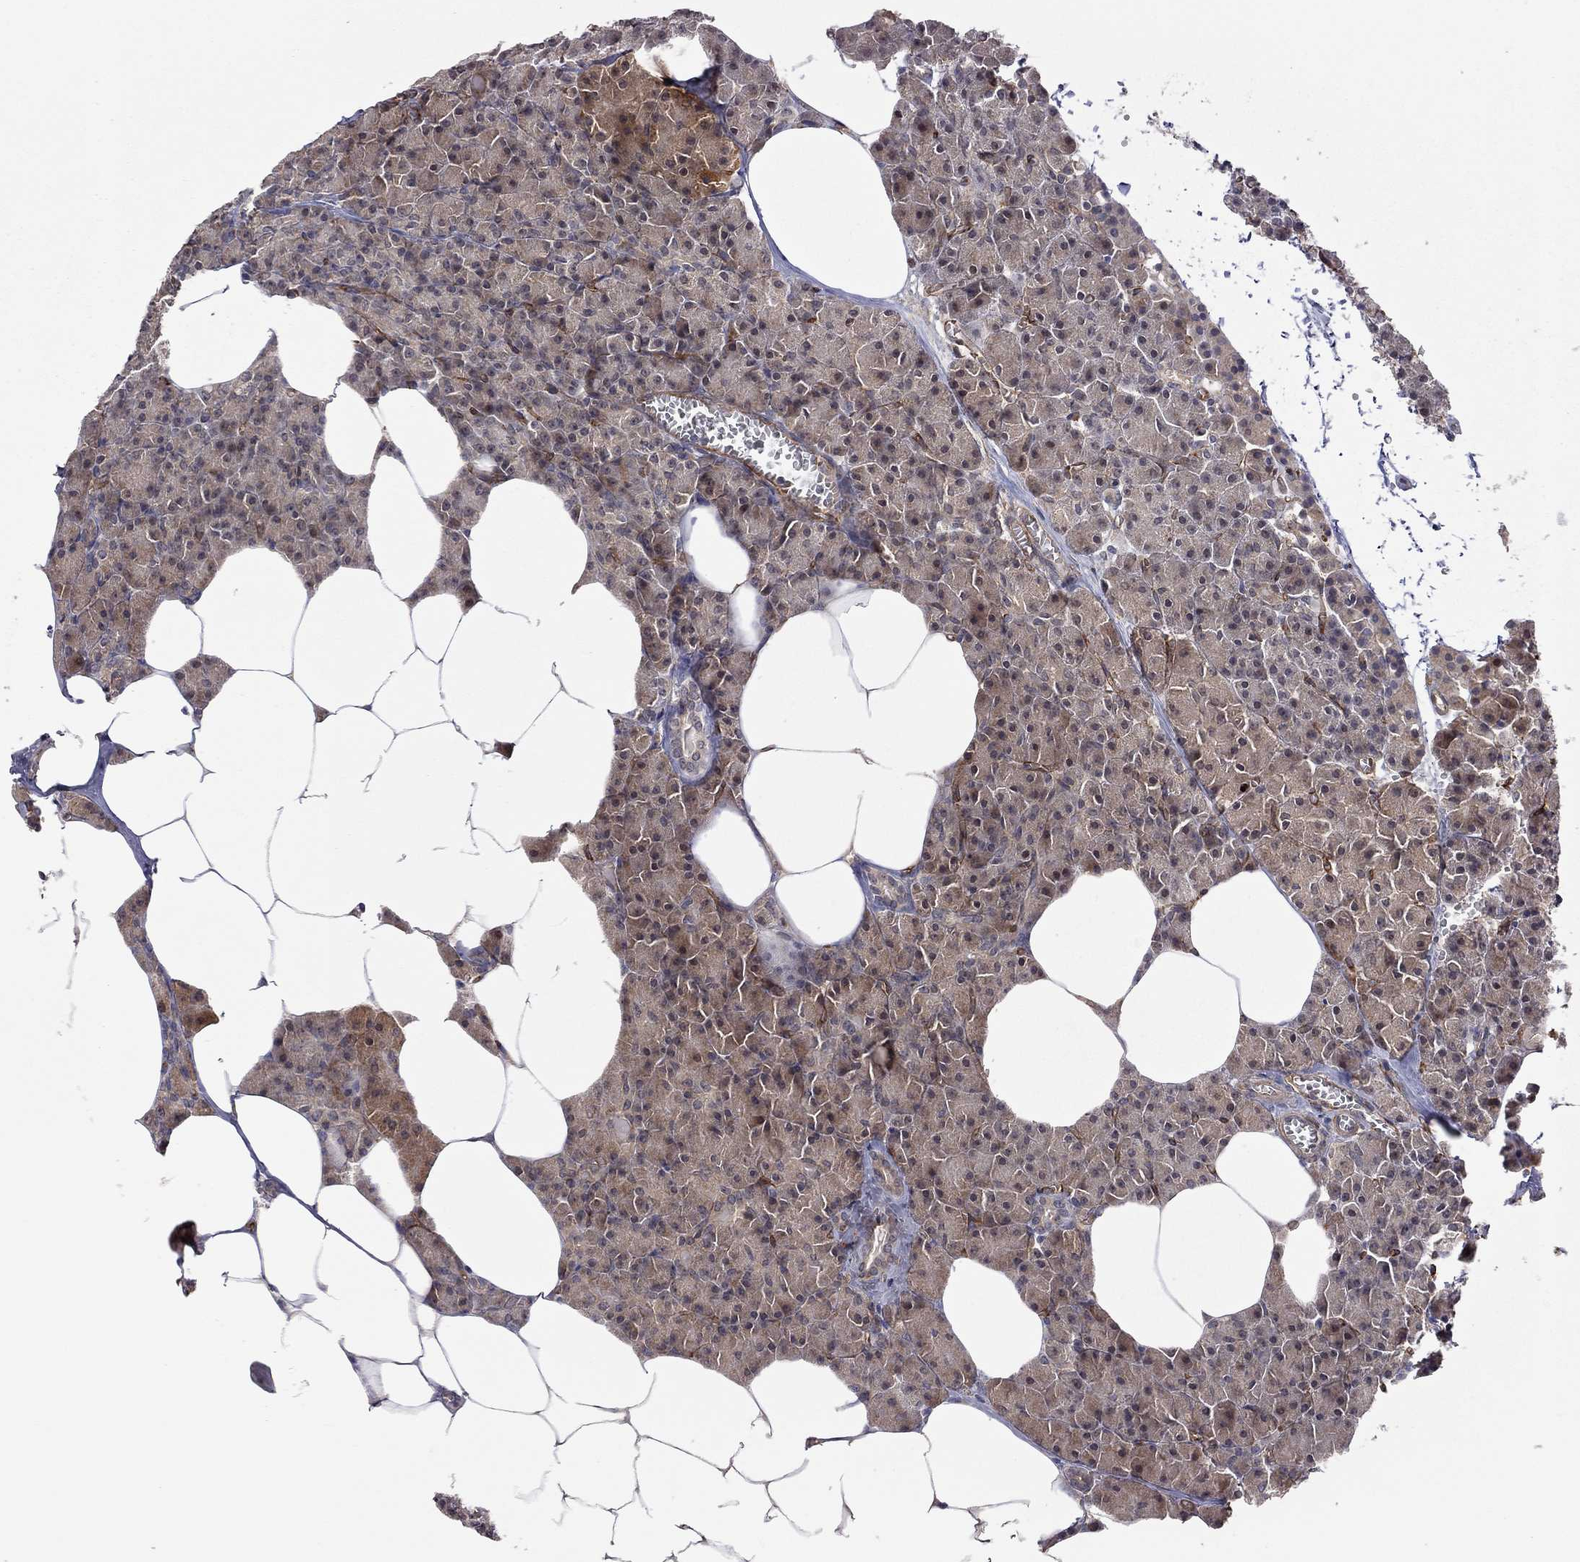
{"staining": {"intensity": "moderate", "quantity": "<25%", "location": "cytoplasmic/membranous"}, "tissue": "pancreas", "cell_type": "Exocrine glandular cells", "image_type": "normal", "snomed": [{"axis": "morphology", "description": "Normal tissue, NOS"}, {"axis": "topography", "description": "Pancreas"}], "caption": "Immunohistochemical staining of normal pancreas shows moderate cytoplasmic/membranous protein staining in about <25% of exocrine glandular cells. (Brightfield microscopy of DAB IHC at high magnification).", "gene": "EXOC3L2", "patient": {"sex": "female", "age": 45}}